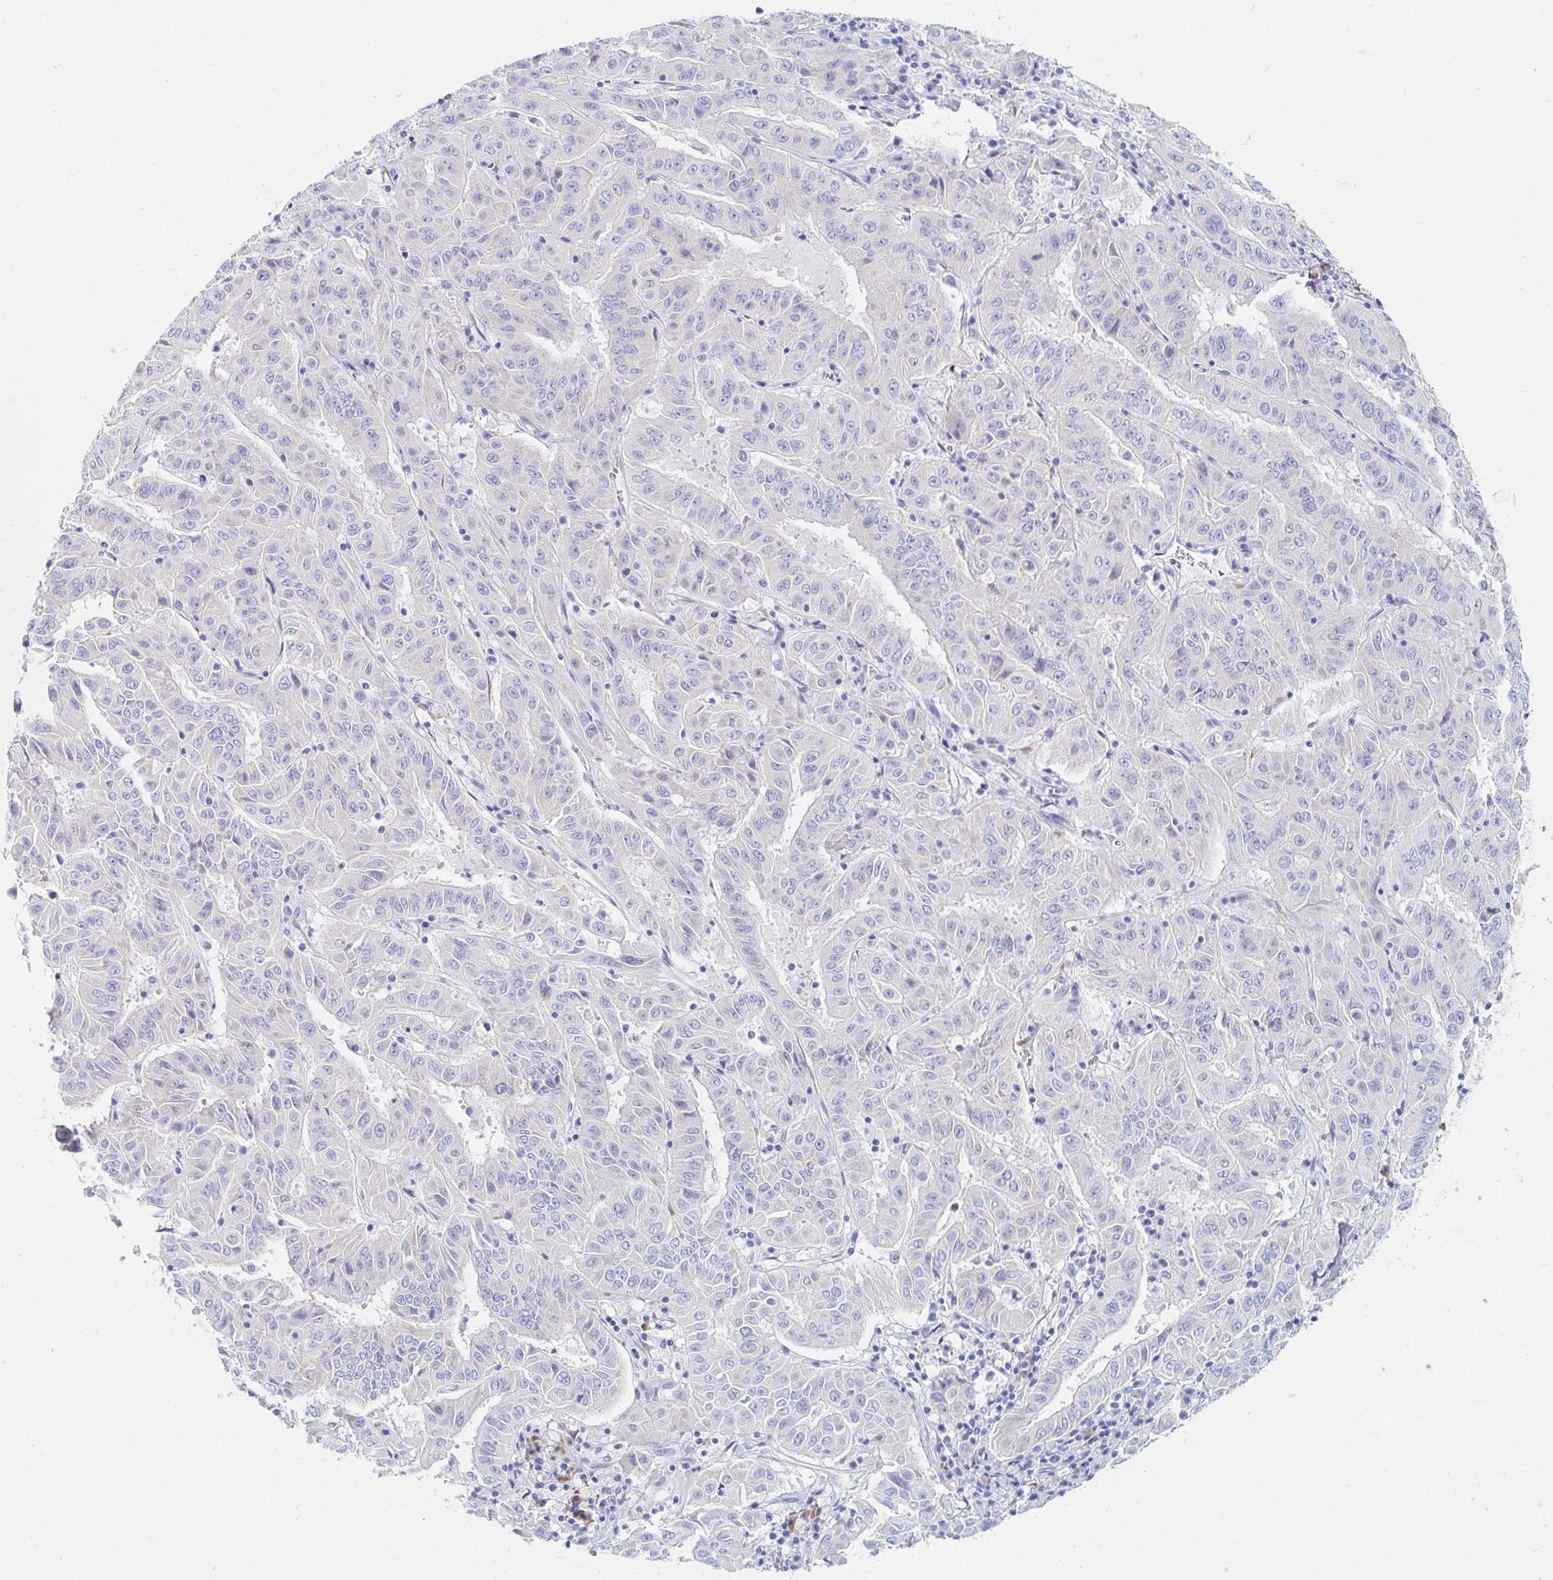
{"staining": {"intensity": "negative", "quantity": "none", "location": "none"}, "tissue": "pancreatic cancer", "cell_type": "Tumor cells", "image_type": "cancer", "snomed": [{"axis": "morphology", "description": "Adenocarcinoma, NOS"}, {"axis": "topography", "description": "Pancreas"}], "caption": "The IHC histopathology image has no significant positivity in tumor cells of pancreatic cancer (adenocarcinoma) tissue.", "gene": "MYLK2", "patient": {"sex": "male", "age": 63}}